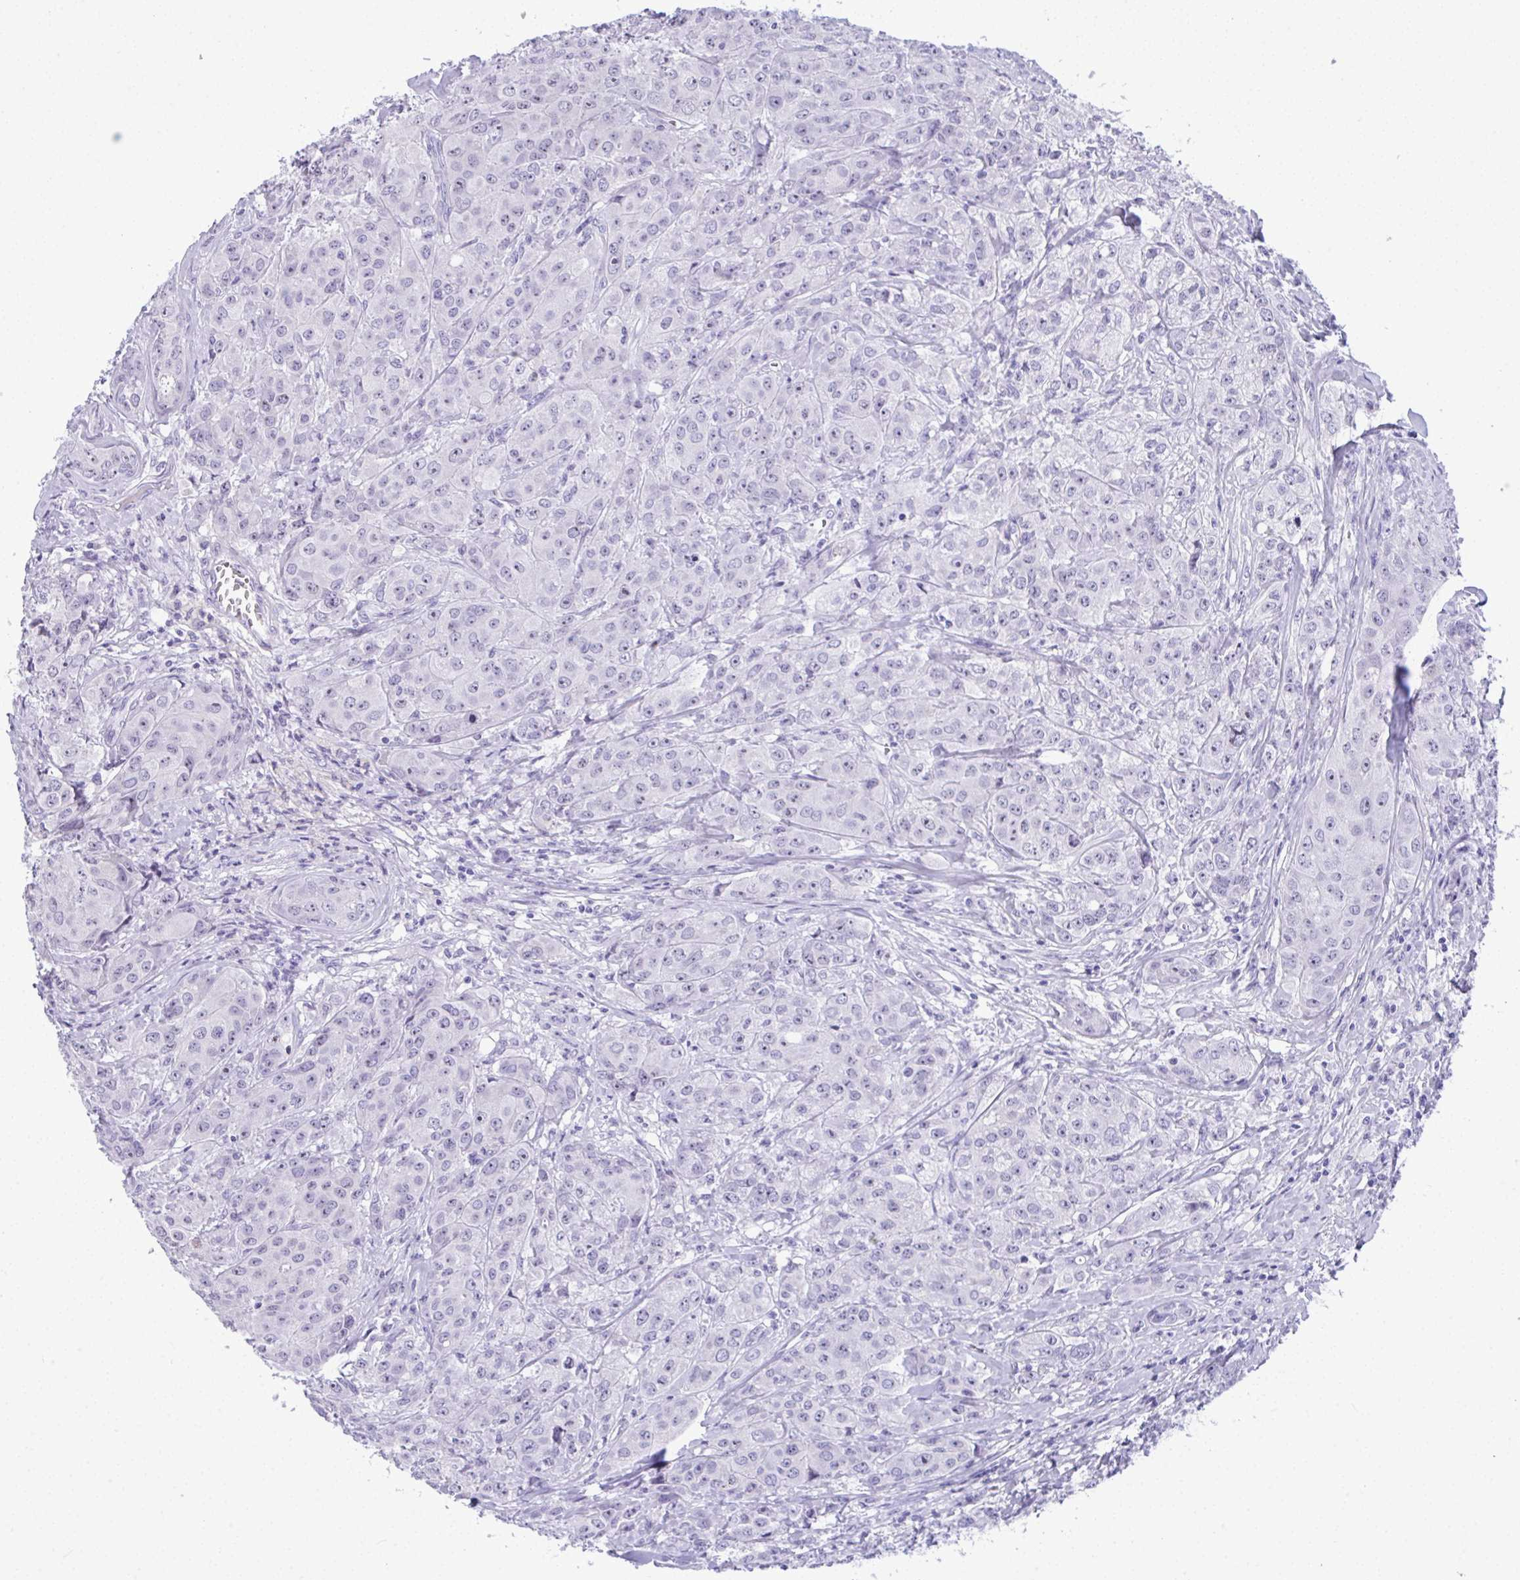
{"staining": {"intensity": "negative", "quantity": "none", "location": "none"}, "tissue": "breast cancer", "cell_type": "Tumor cells", "image_type": "cancer", "snomed": [{"axis": "morphology", "description": "Normal tissue, NOS"}, {"axis": "morphology", "description": "Duct carcinoma"}, {"axis": "topography", "description": "Breast"}], "caption": "Tumor cells are negative for protein expression in human invasive ductal carcinoma (breast).", "gene": "YBX2", "patient": {"sex": "female", "age": 43}}